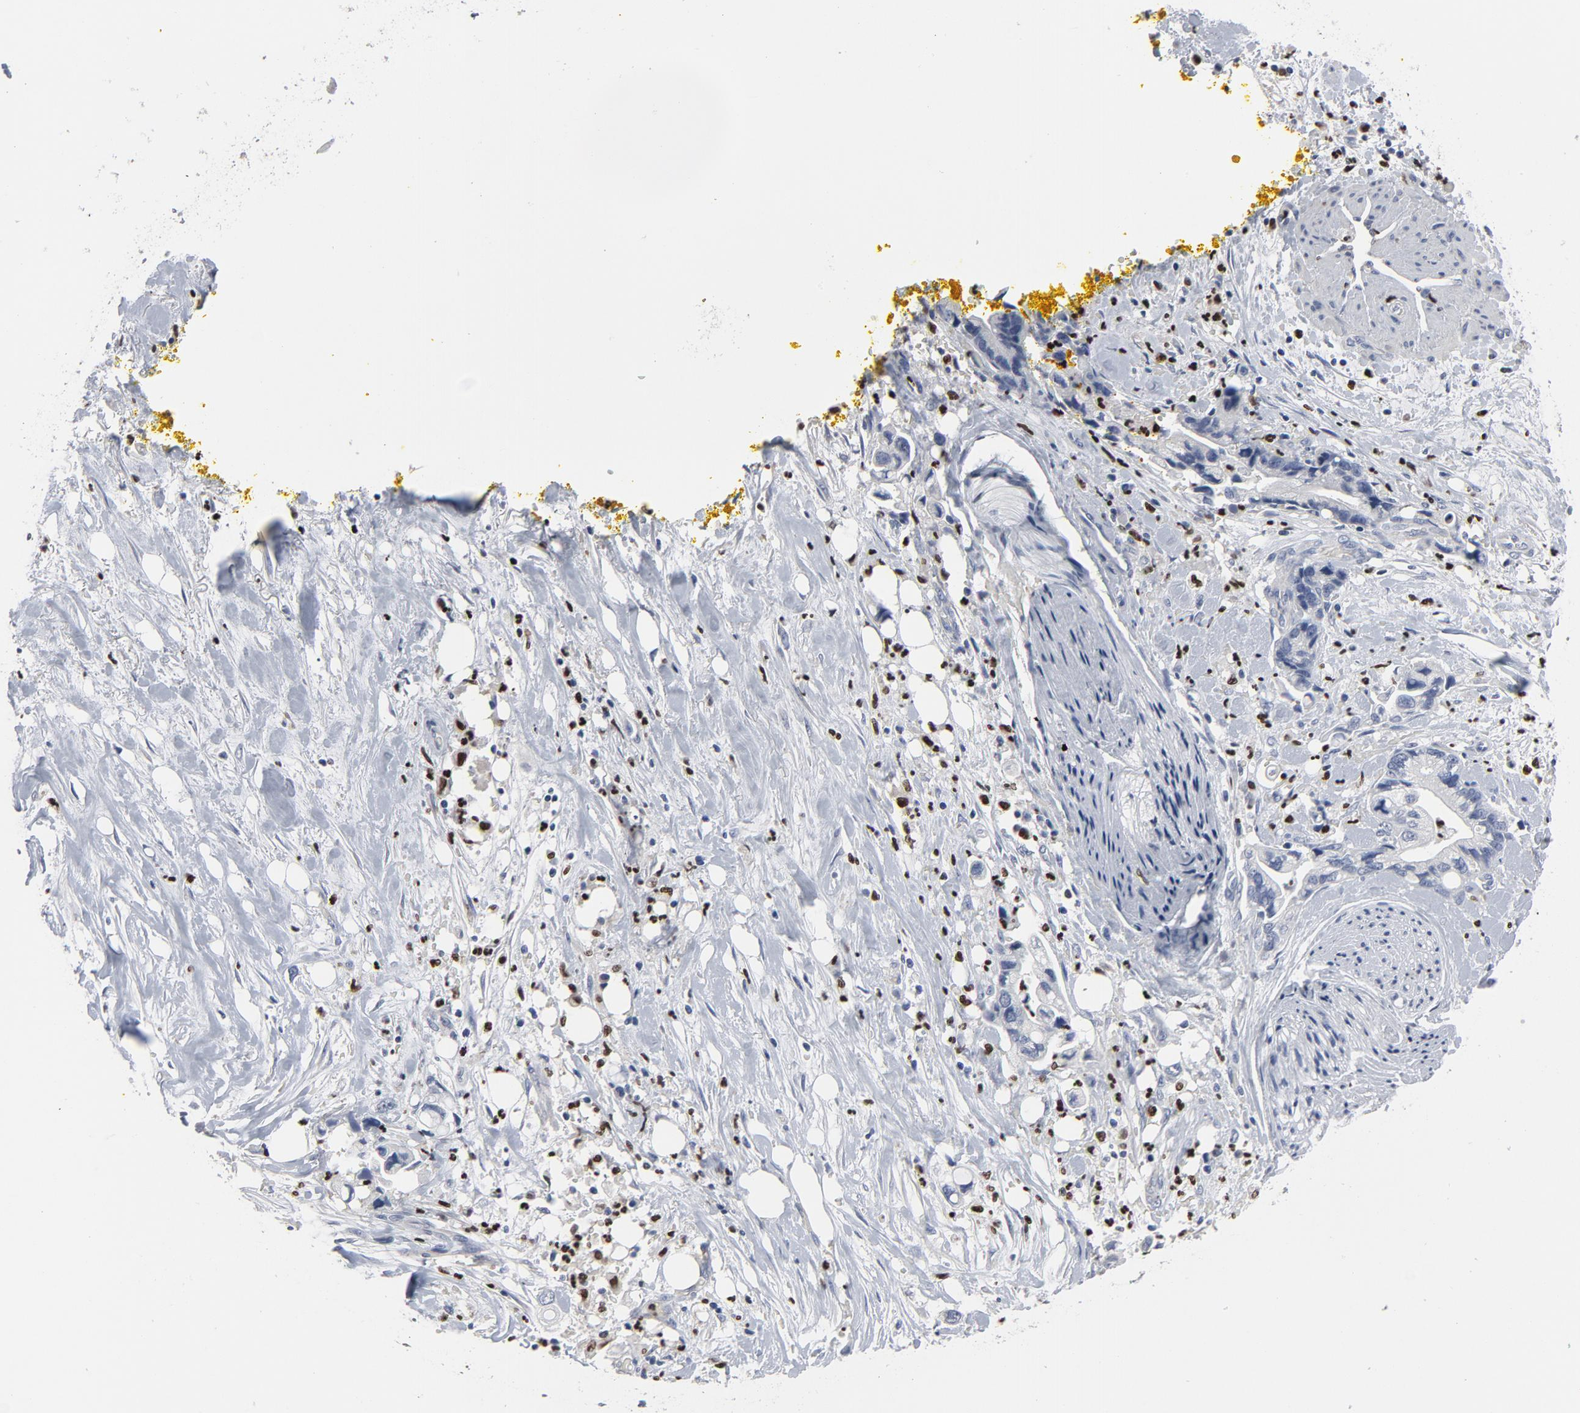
{"staining": {"intensity": "negative", "quantity": "none", "location": "none"}, "tissue": "pancreatic cancer", "cell_type": "Tumor cells", "image_type": "cancer", "snomed": [{"axis": "morphology", "description": "Adenocarcinoma, NOS"}, {"axis": "topography", "description": "Pancreas"}], "caption": "IHC of human adenocarcinoma (pancreatic) displays no staining in tumor cells.", "gene": "SPI1", "patient": {"sex": "male", "age": 70}}